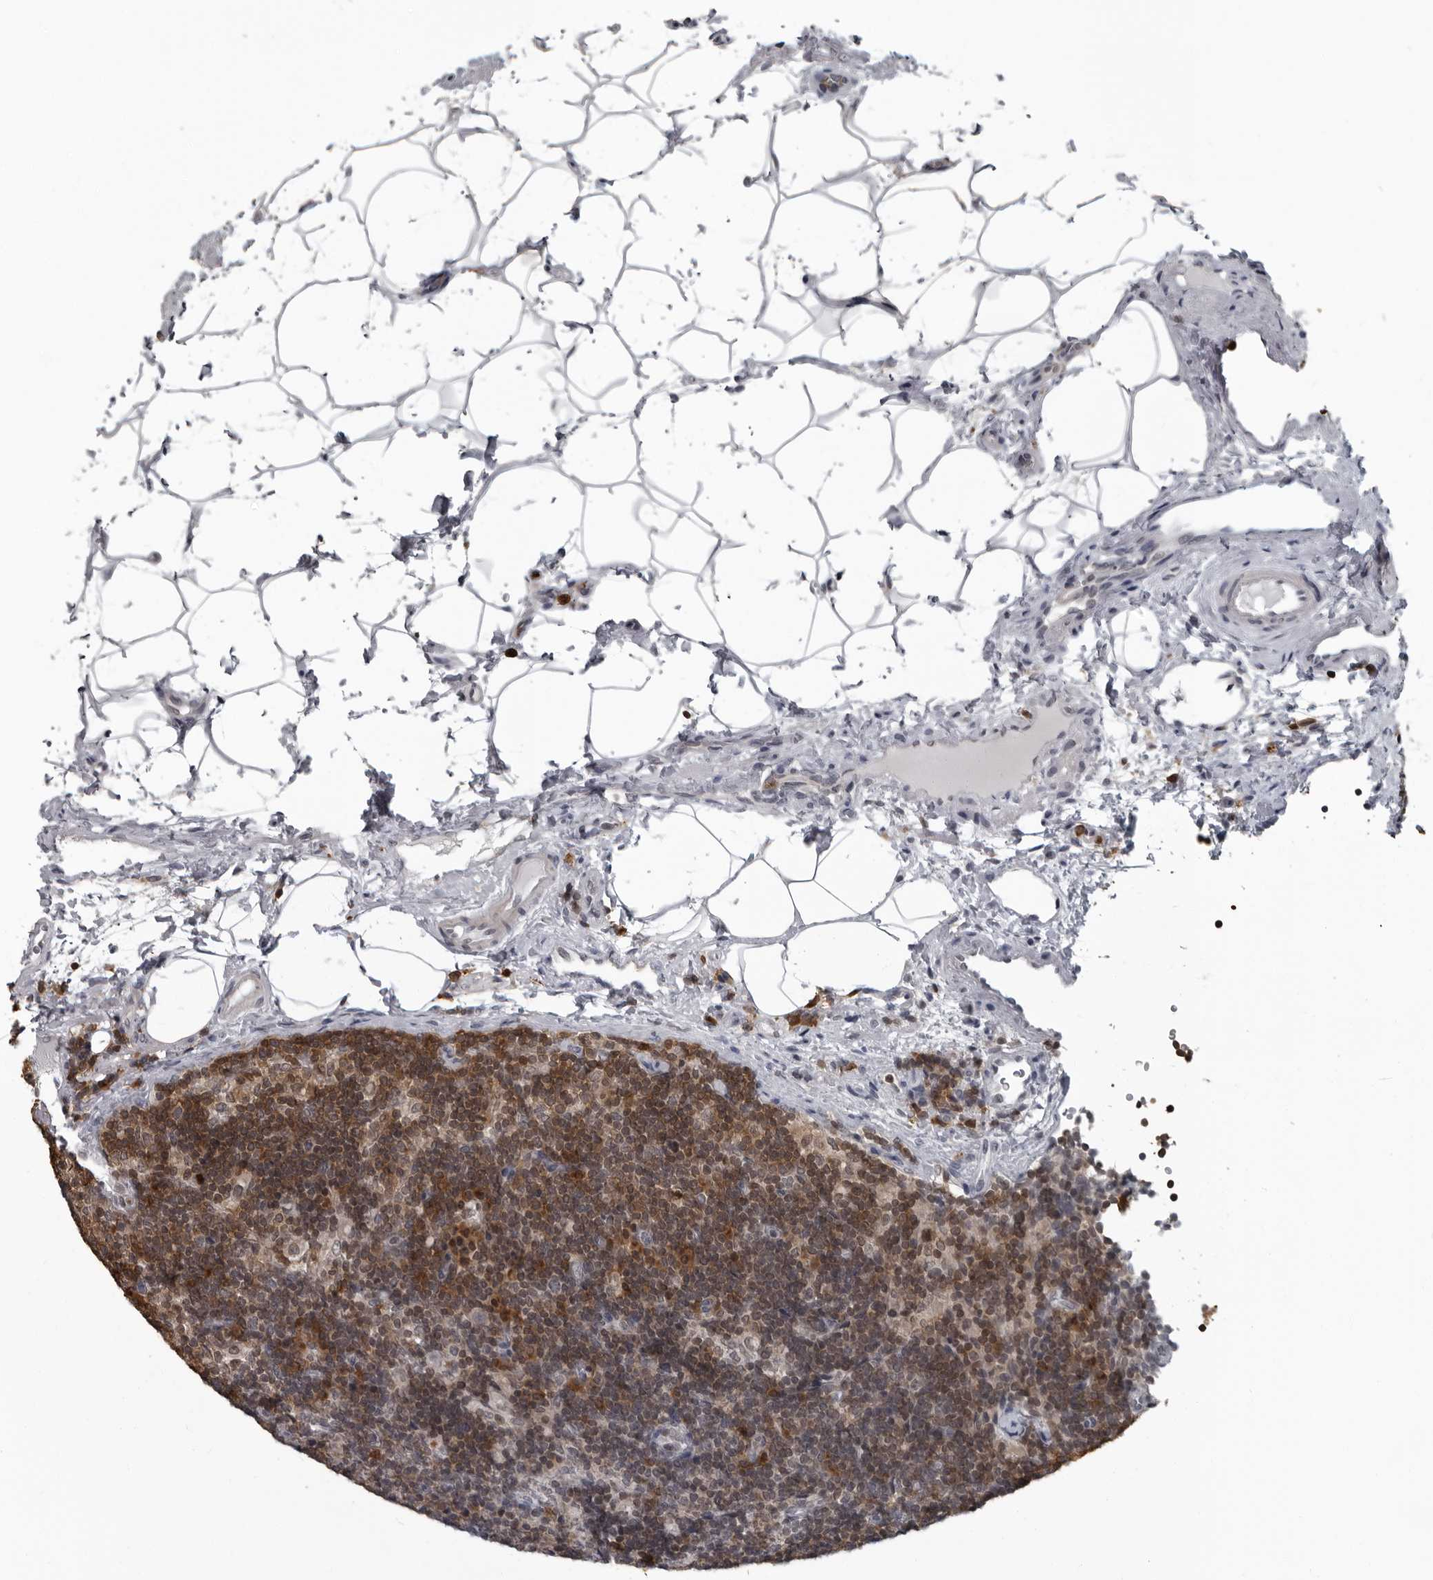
{"staining": {"intensity": "moderate", "quantity": "<25%", "location": "cytoplasmic/membranous,nuclear"}, "tissue": "lymph node", "cell_type": "Germinal center cells", "image_type": "normal", "snomed": [{"axis": "morphology", "description": "Normal tissue, NOS"}, {"axis": "topography", "description": "Lymph node"}], "caption": "Lymph node stained with immunohistochemistry (IHC) exhibits moderate cytoplasmic/membranous,nuclear staining in about <25% of germinal center cells.", "gene": "RTCA", "patient": {"sex": "female", "age": 22}}